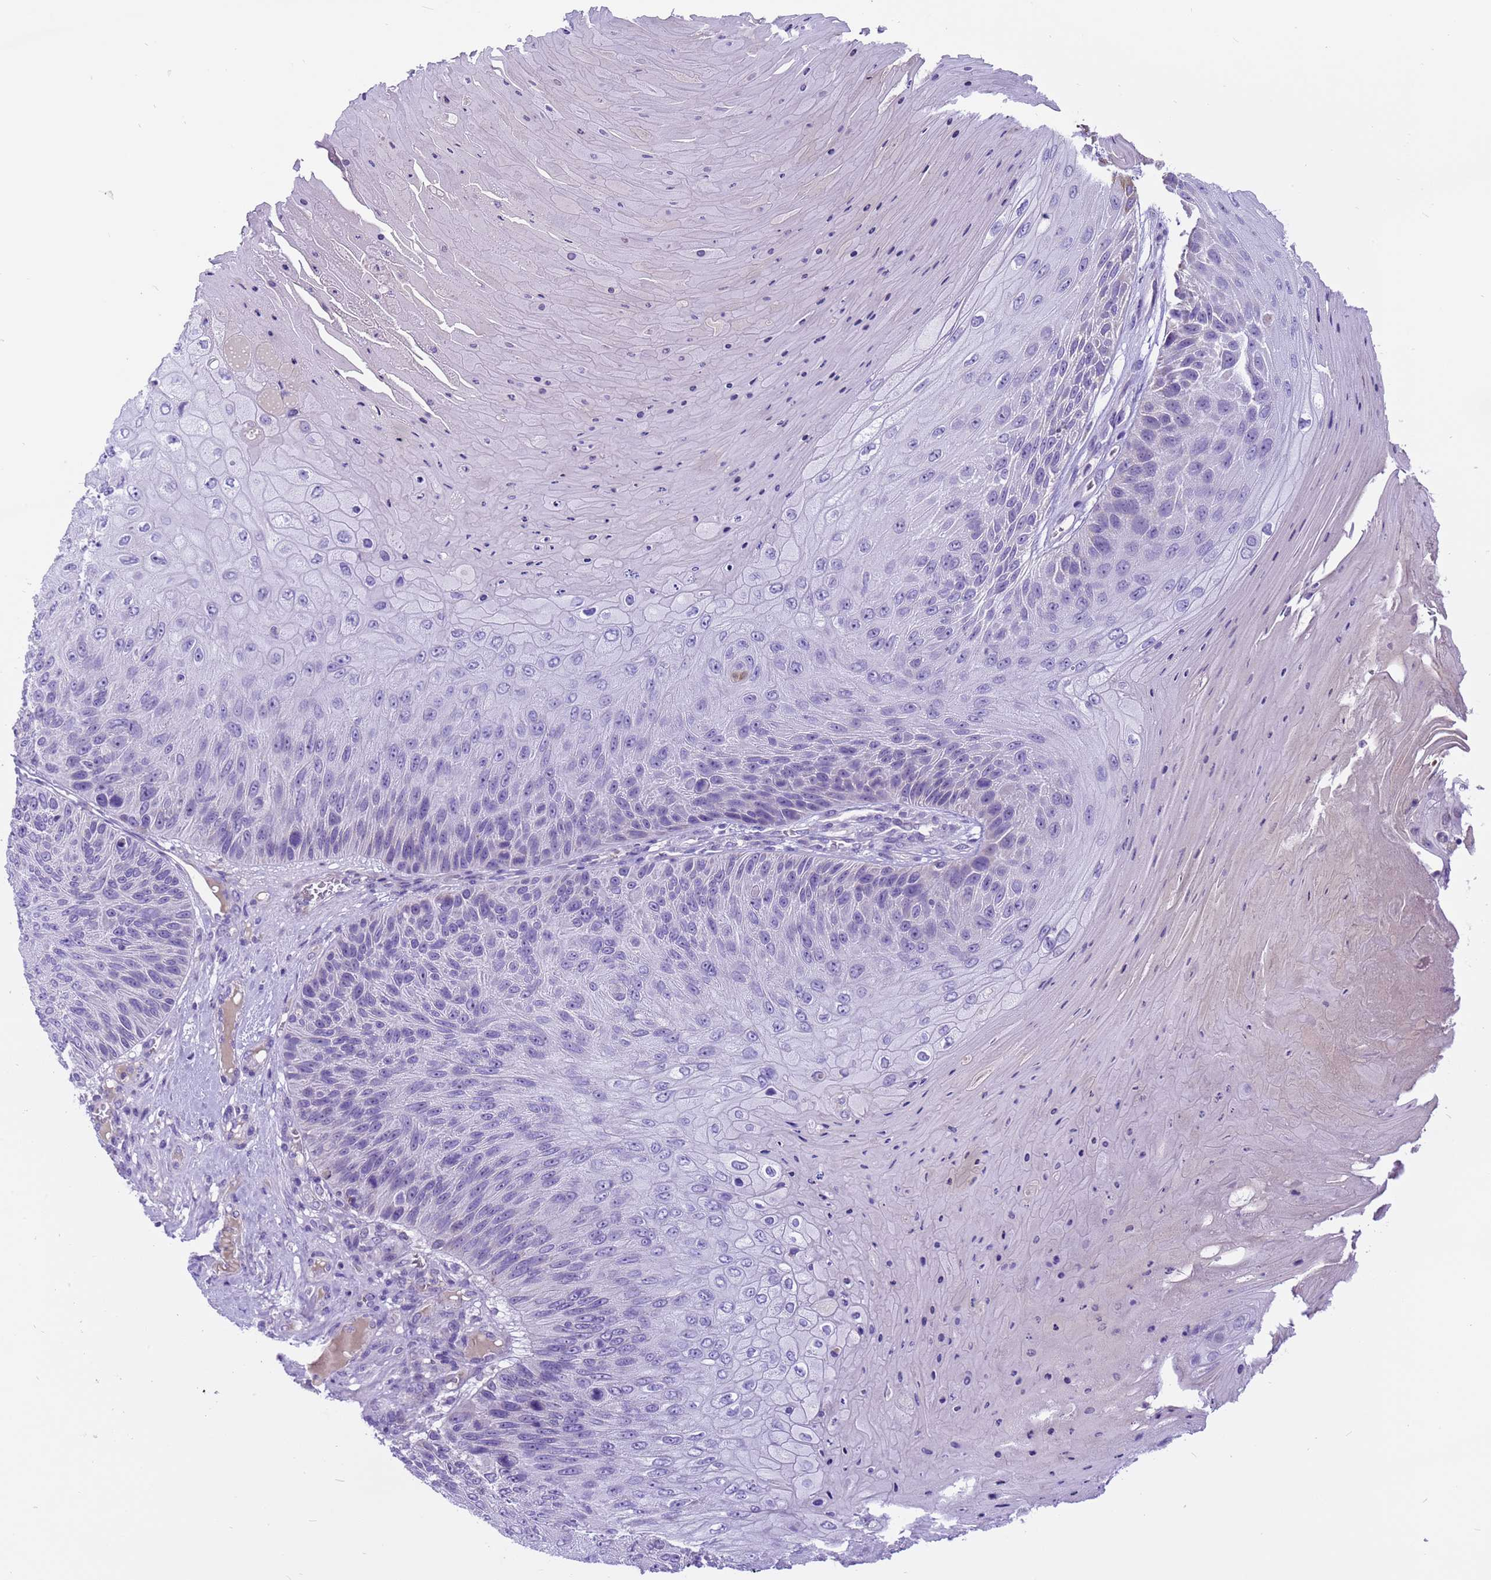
{"staining": {"intensity": "negative", "quantity": "none", "location": "none"}, "tissue": "skin cancer", "cell_type": "Tumor cells", "image_type": "cancer", "snomed": [{"axis": "morphology", "description": "Squamous cell carcinoma, NOS"}, {"axis": "topography", "description": "Skin"}], "caption": "This histopathology image is of skin squamous cell carcinoma stained with immunohistochemistry (IHC) to label a protein in brown with the nuclei are counter-stained blue. There is no positivity in tumor cells.", "gene": "PIEZO2", "patient": {"sex": "female", "age": 88}}